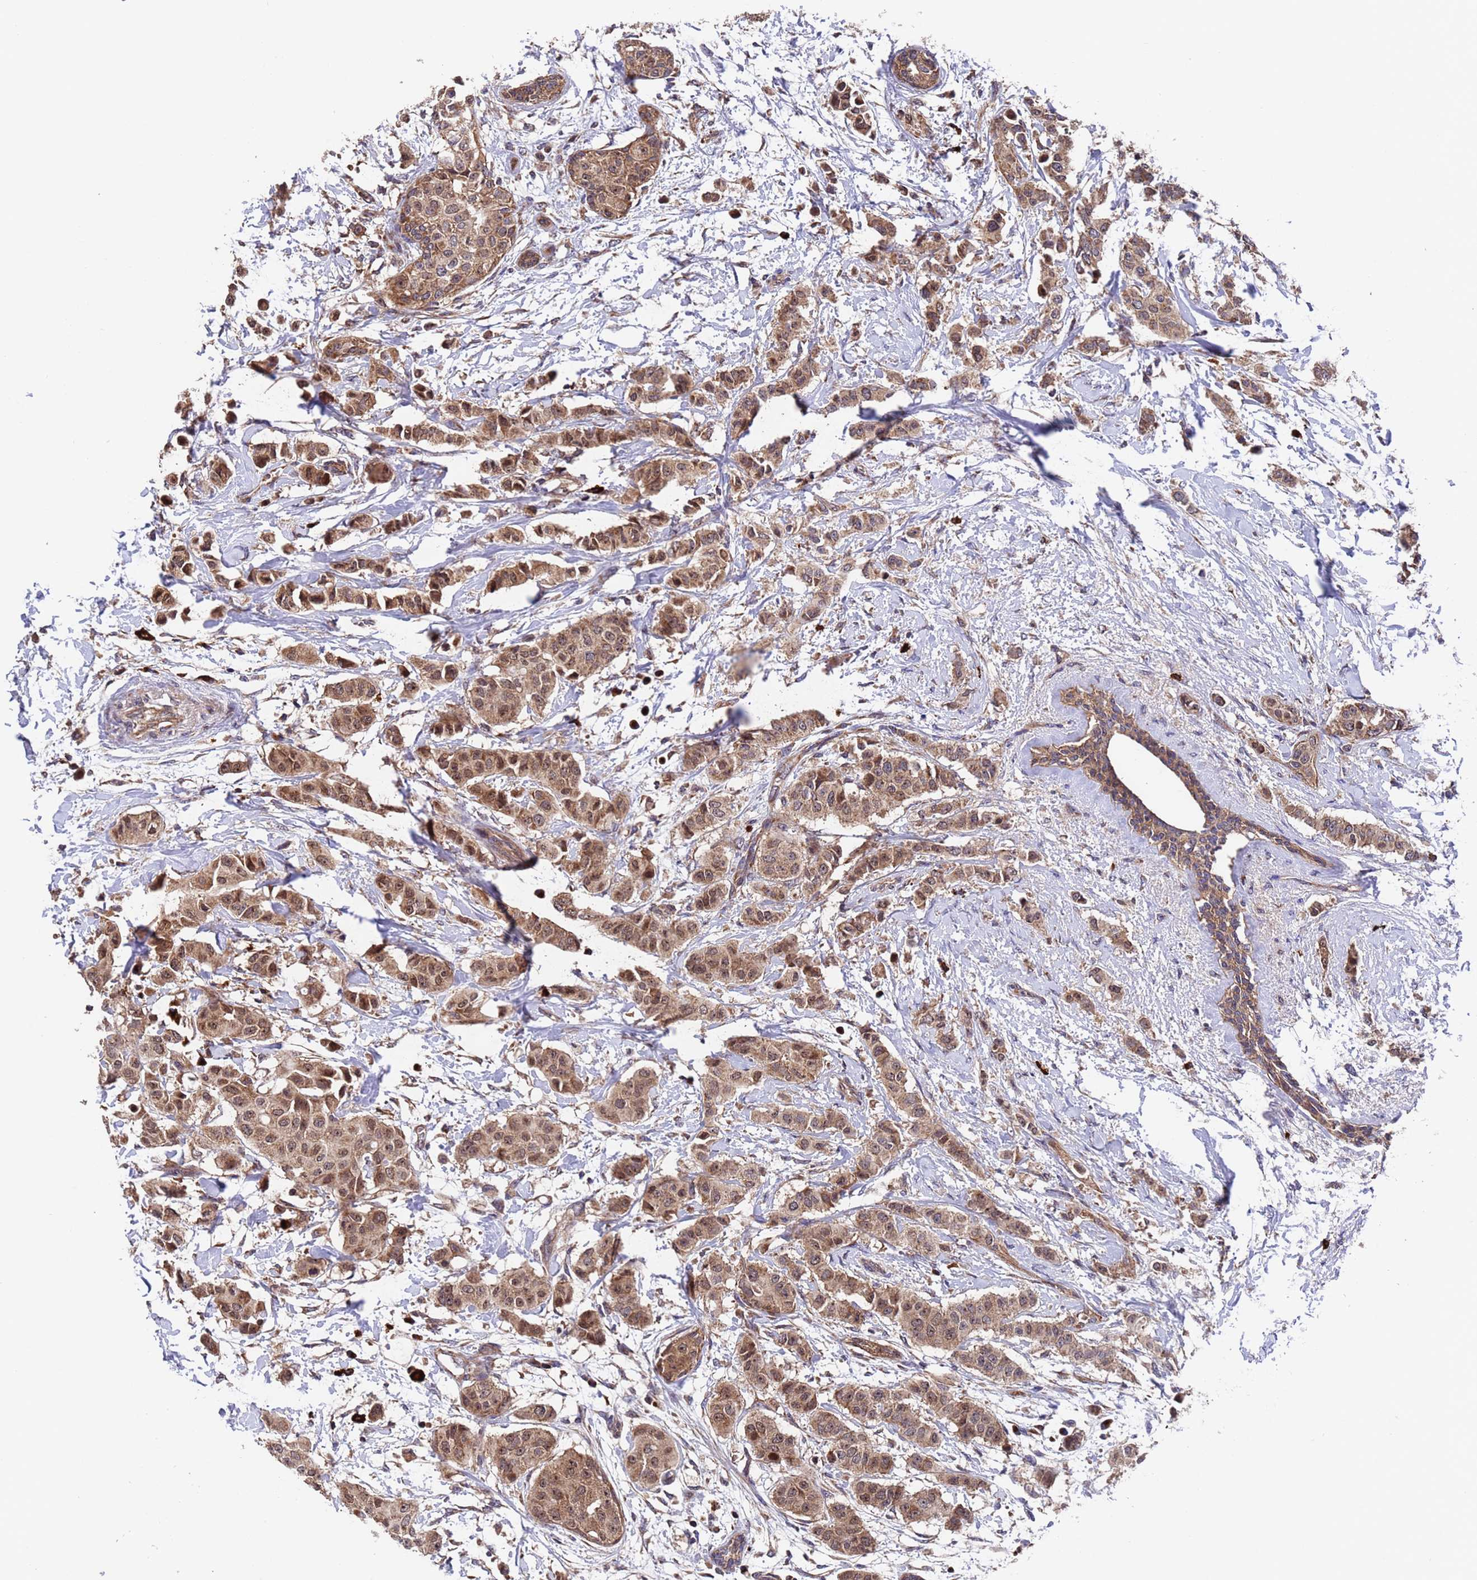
{"staining": {"intensity": "moderate", "quantity": ">75%", "location": "cytoplasmic/membranous,nuclear"}, "tissue": "breast cancer", "cell_type": "Tumor cells", "image_type": "cancer", "snomed": [{"axis": "morphology", "description": "Duct carcinoma"}, {"axis": "topography", "description": "Breast"}], "caption": "Immunohistochemical staining of human breast cancer (infiltrating ductal carcinoma) reveals medium levels of moderate cytoplasmic/membranous and nuclear protein positivity in about >75% of tumor cells. (IHC, brightfield microscopy, high magnification).", "gene": "TSR3", "patient": {"sex": "female", "age": 40}}